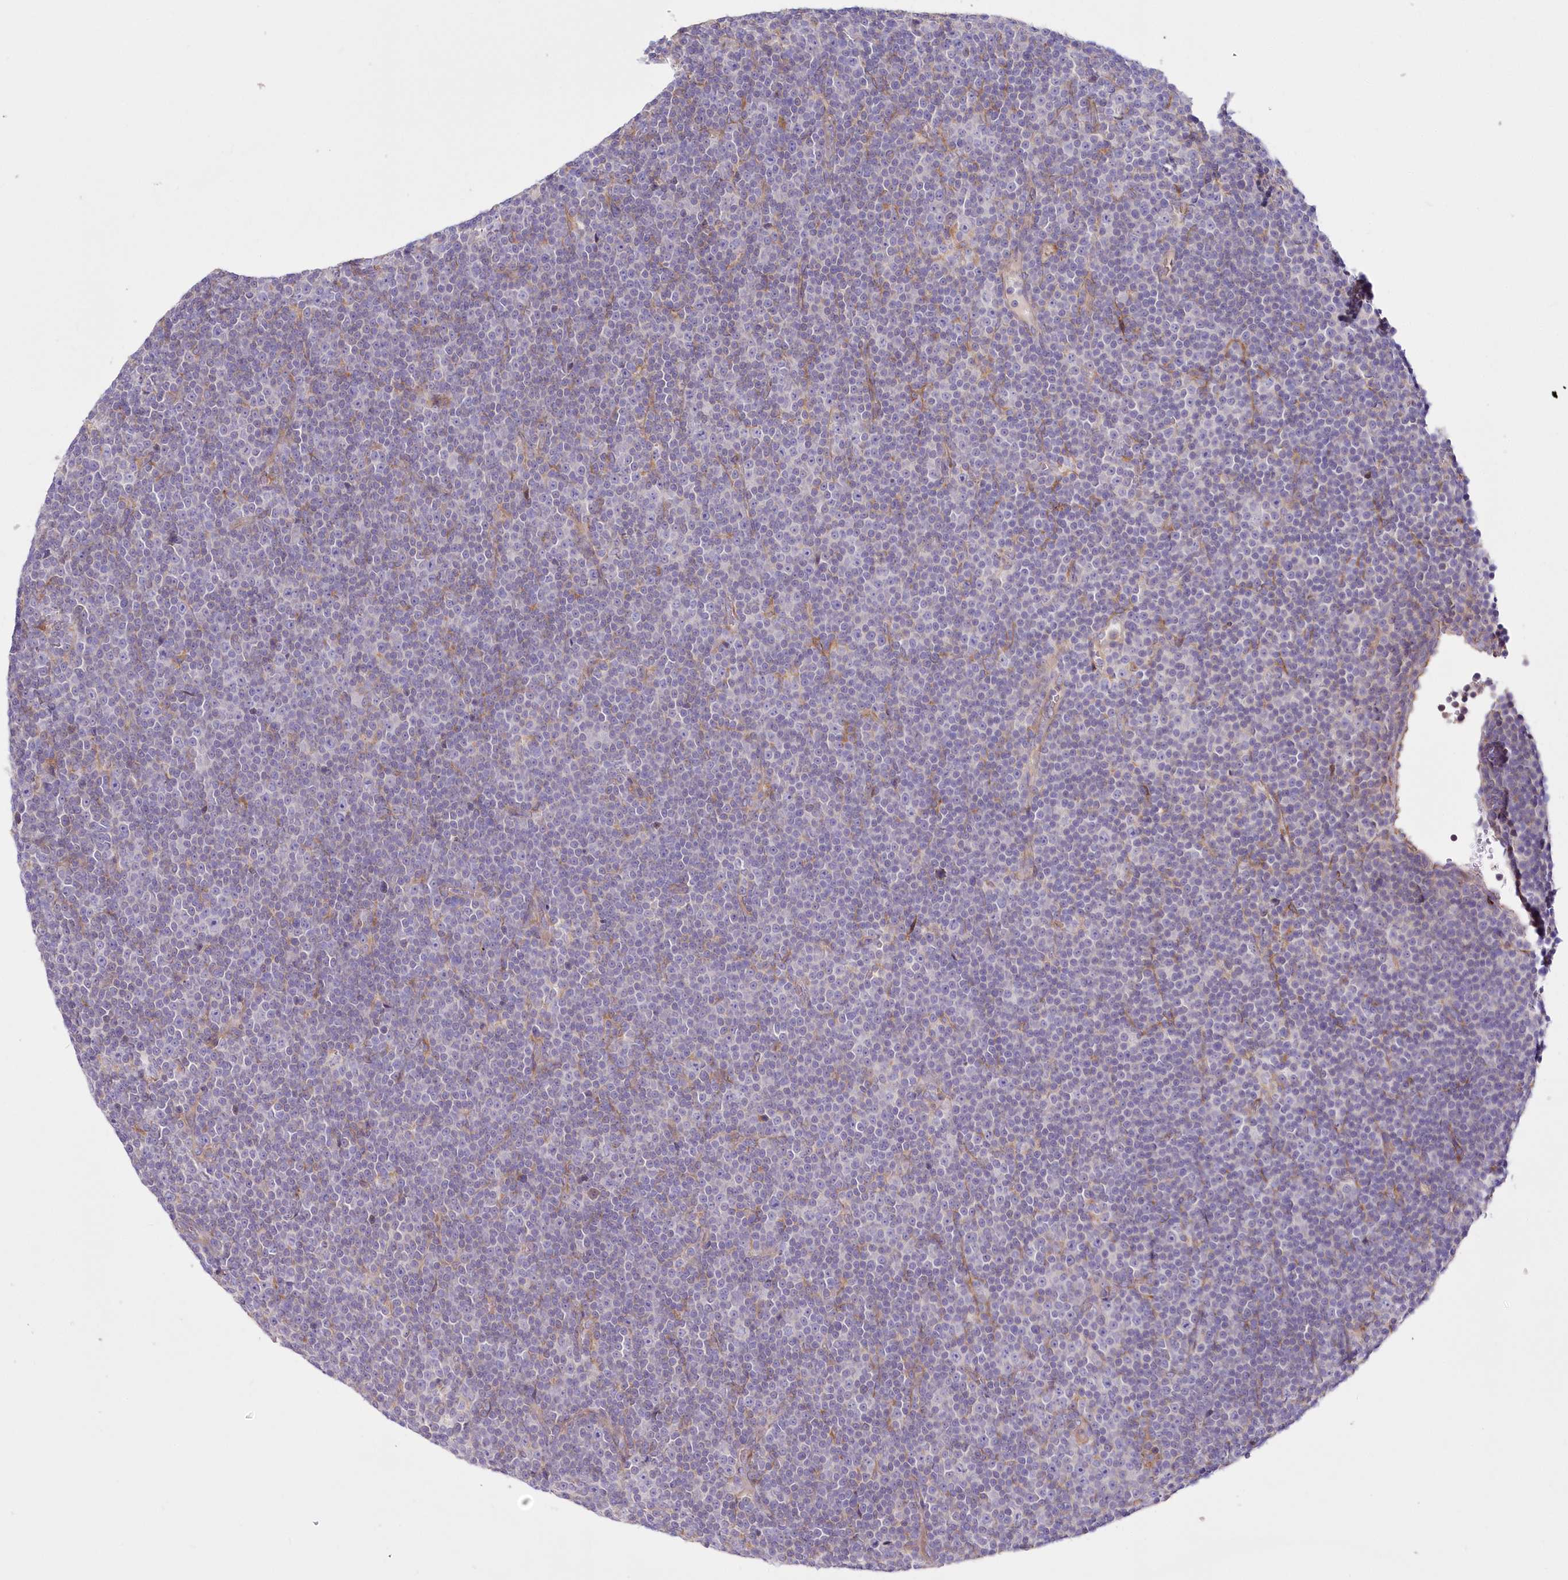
{"staining": {"intensity": "negative", "quantity": "none", "location": "none"}, "tissue": "lymphoma", "cell_type": "Tumor cells", "image_type": "cancer", "snomed": [{"axis": "morphology", "description": "Malignant lymphoma, non-Hodgkin's type, Low grade"}, {"axis": "topography", "description": "Lymph node"}], "caption": "There is no significant staining in tumor cells of lymphoma.", "gene": "ARFGEF3", "patient": {"sex": "female", "age": 67}}